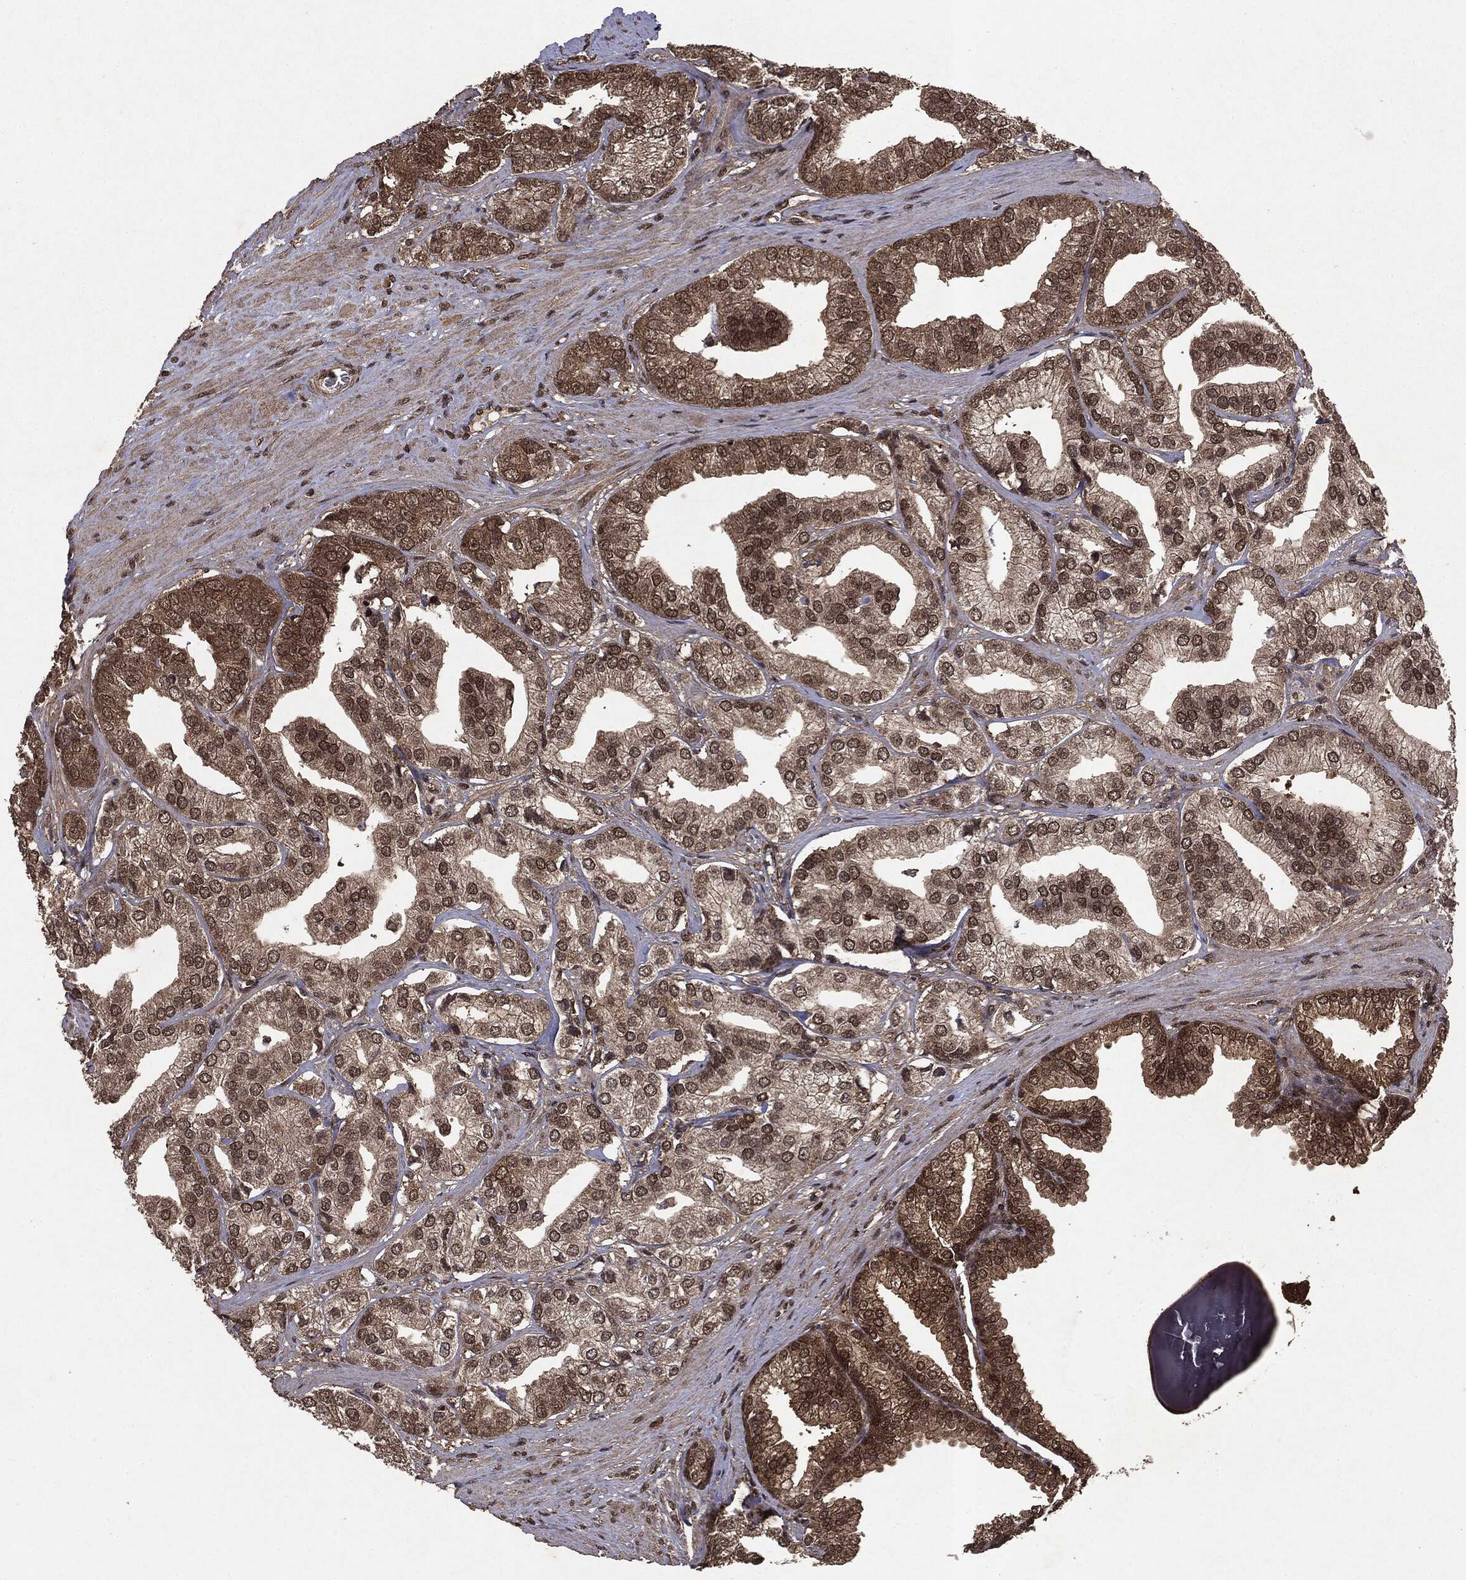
{"staining": {"intensity": "moderate", "quantity": ">75%", "location": "cytoplasmic/membranous,nuclear"}, "tissue": "prostate cancer", "cell_type": "Tumor cells", "image_type": "cancer", "snomed": [{"axis": "morphology", "description": "Adenocarcinoma, High grade"}, {"axis": "topography", "description": "Prostate"}], "caption": "Prostate cancer stained with DAB (3,3'-diaminobenzidine) IHC shows medium levels of moderate cytoplasmic/membranous and nuclear positivity in approximately >75% of tumor cells.", "gene": "PEBP1", "patient": {"sex": "male", "age": 58}}